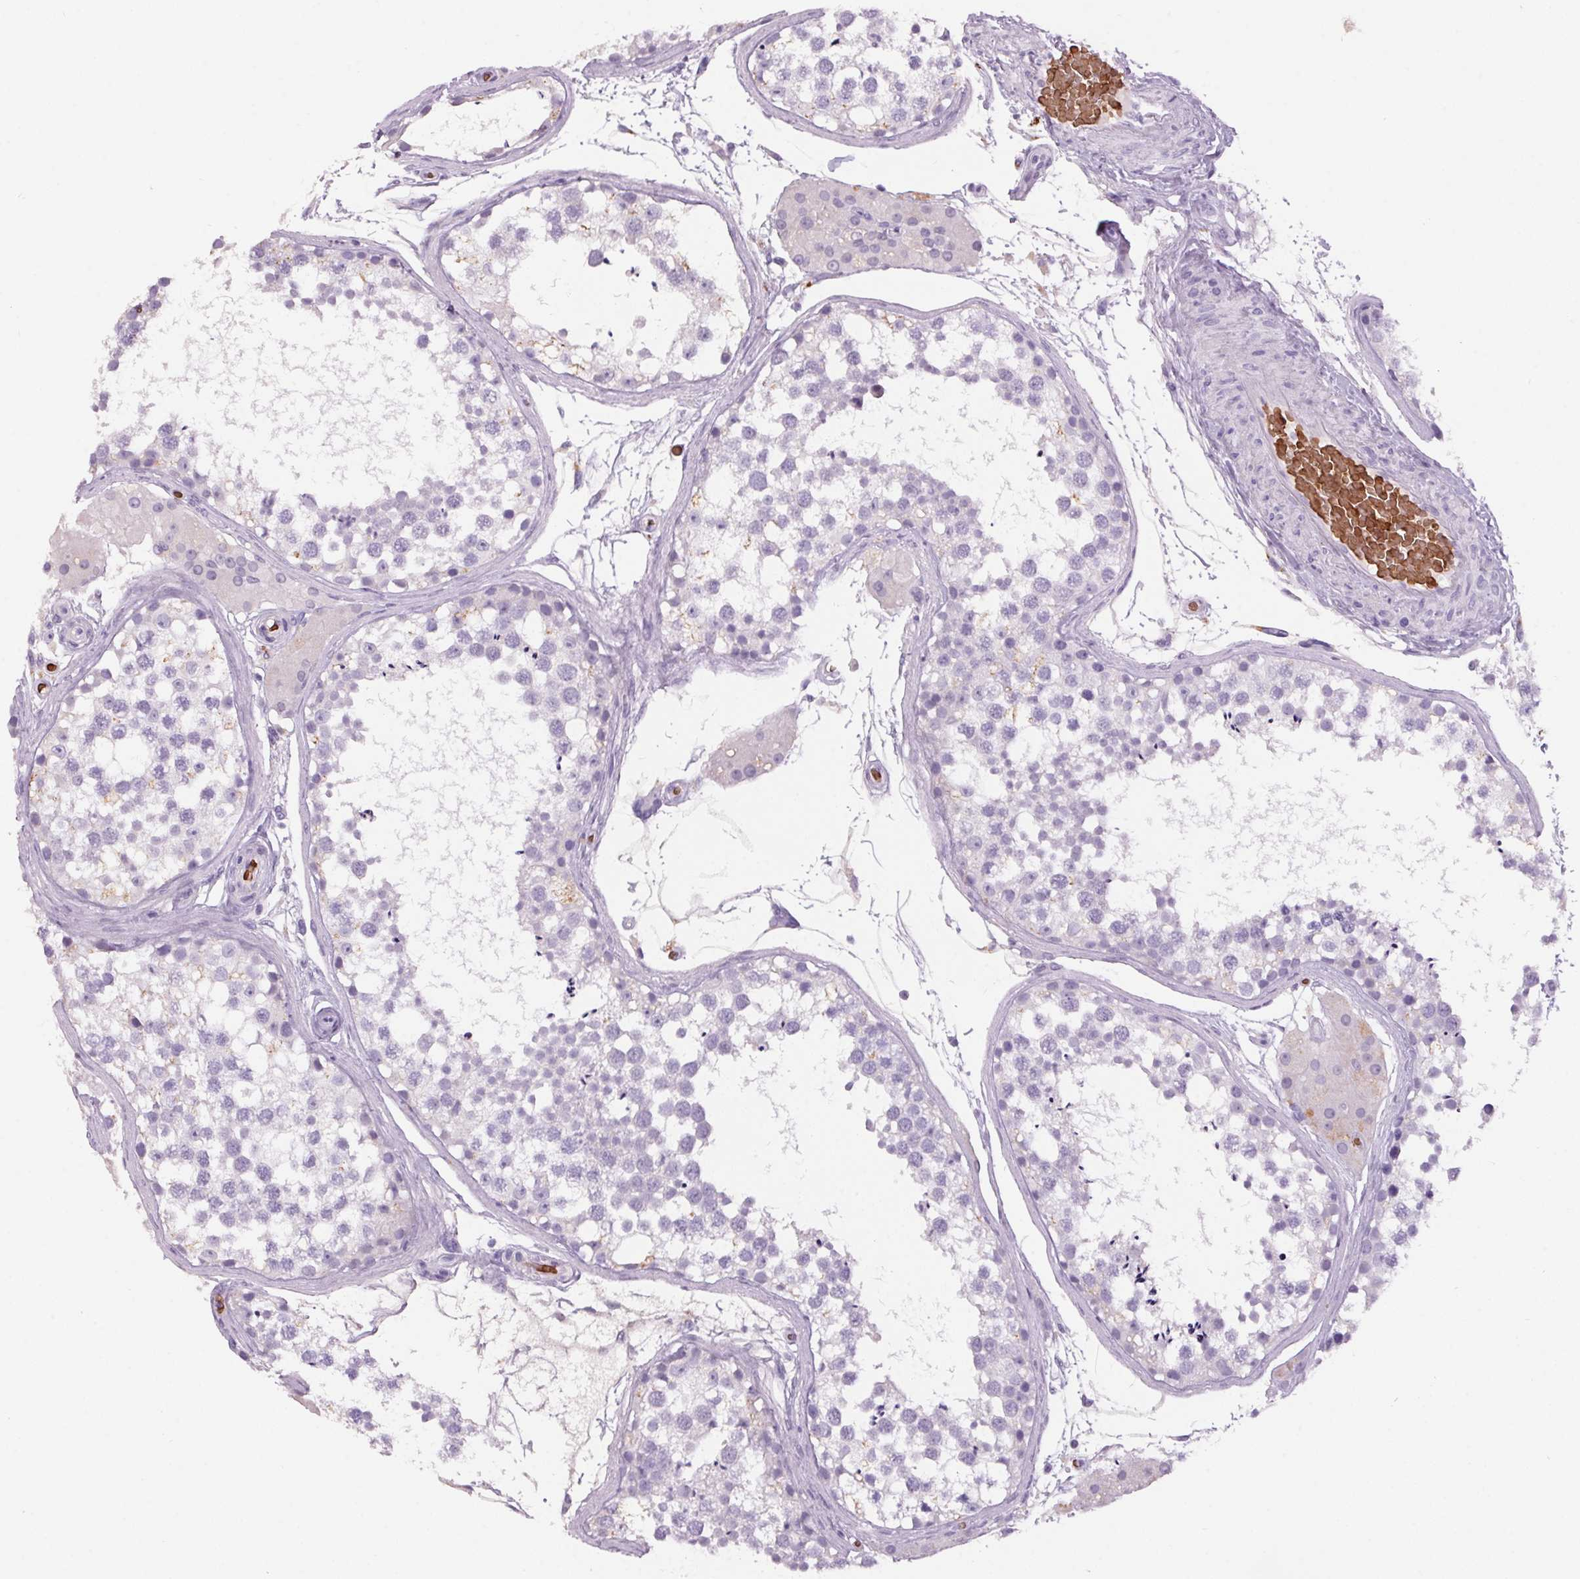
{"staining": {"intensity": "negative", "quantity": "none", "location": "none"}, "tissue": "testis", "cell_type": "Cells in seminiferous ducts", "image_type": "normal", "snomed": [{"axis": "morphology", "description": "Normal tissue, NOS"}, {"axis": "morphology", "description": "Seminoma, NOS"}, {"axis": "topography", "description": "Testis"}], "caption": "Immunohistochemistry (IHC) image of normal testis: human testis stained with DAB demonstrates no significant protein staining in cells in seminiferous ducts. (Immunohistochemistry (IHC), brightfield microscopy, high magnification).", "gene": "HBQ1", "patient": {"sex": "male", "age": 65}}